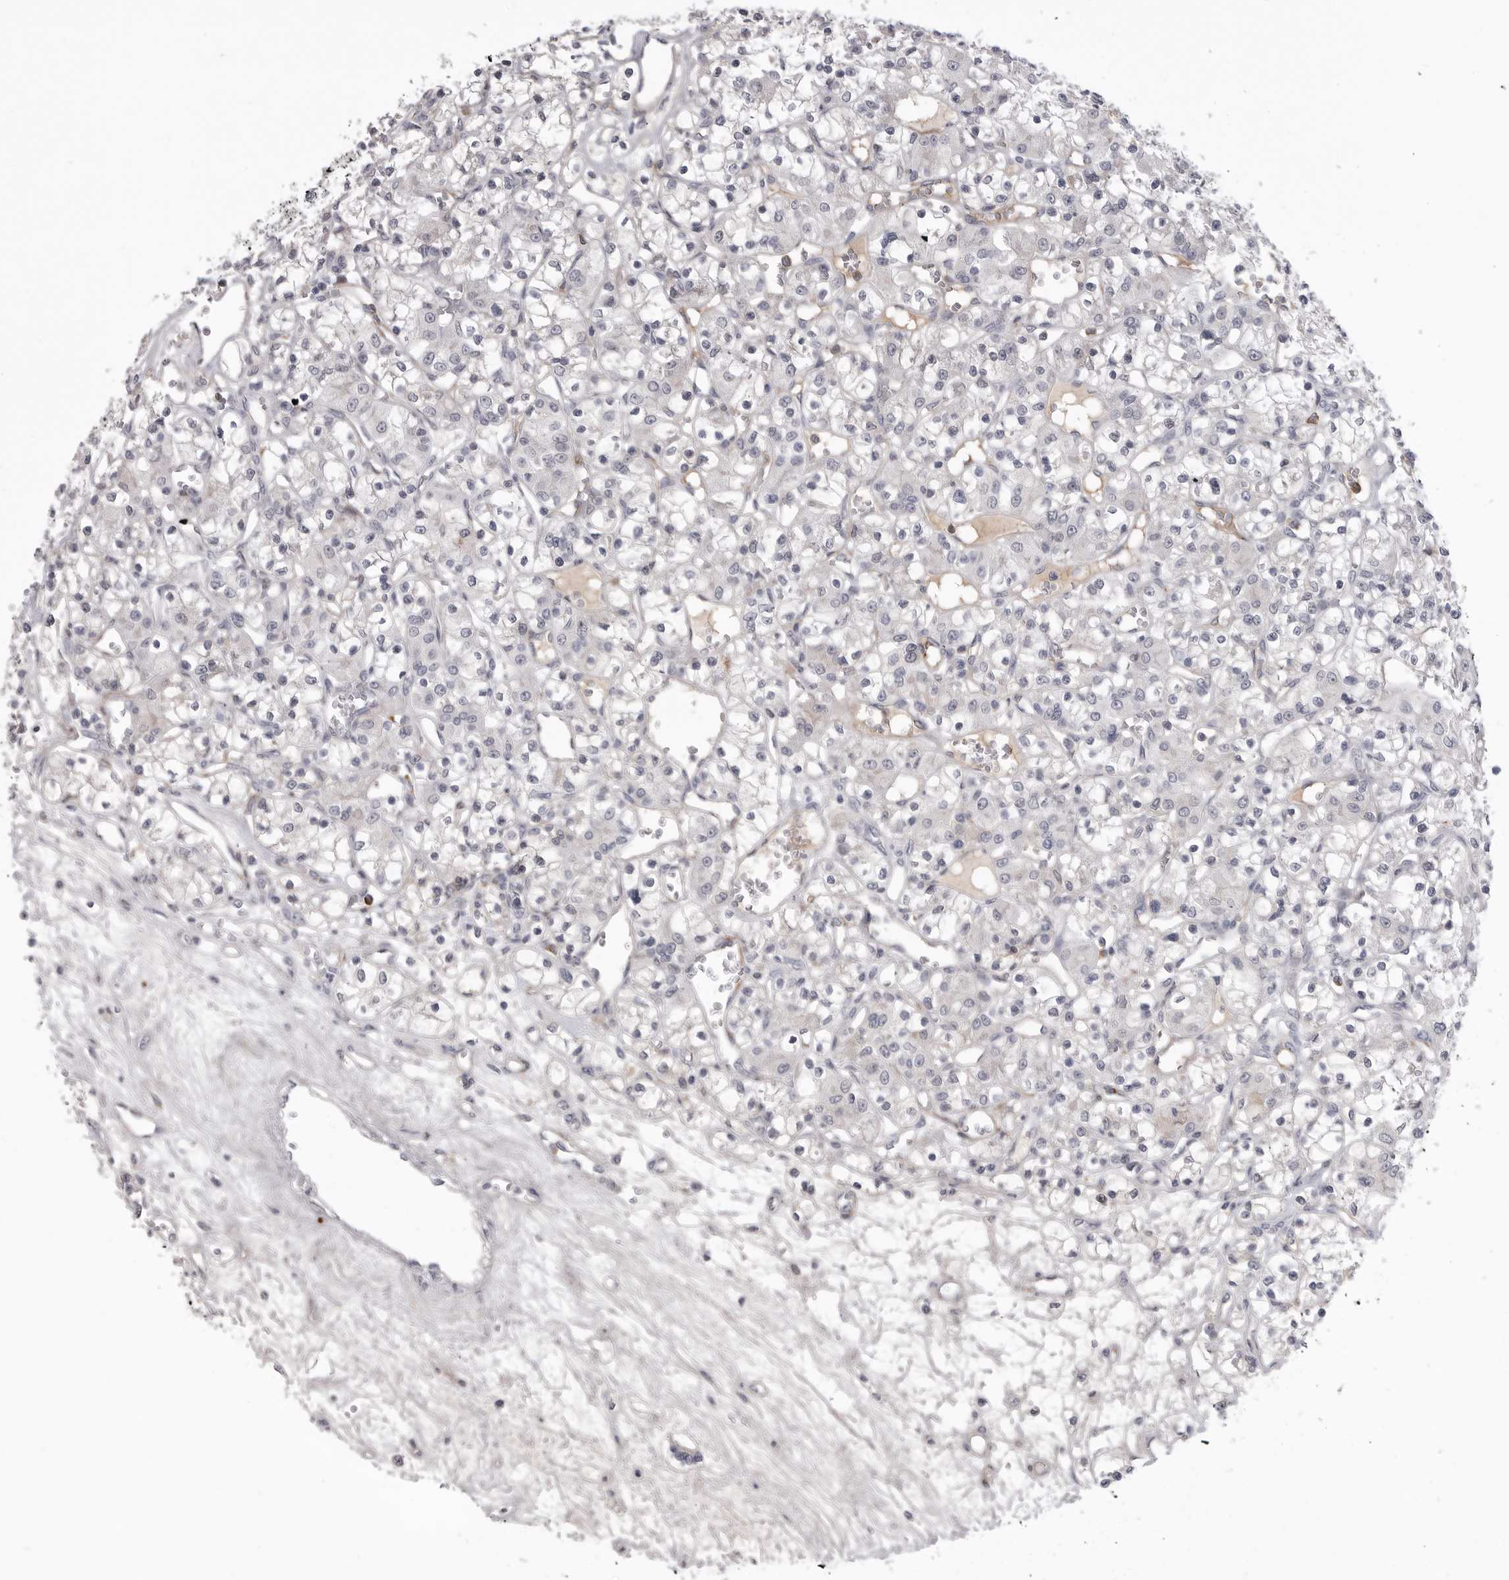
{"staining": {"intensity": "negative", "quantity": "none", "location": "none"}, "tissue": "renal cancer", "cell_type": "Tumor cells", "image_type": "cancer", "snomed": [{"axis": "morphology", "description": "Adenocarcinoma, NOS"}, {"axis": "topography", "description": "Kidney"}], "caption": "This is an IHC histopathology image of adenocarcinoma (renal). There is no positivity in tumor cells.", "gene": "SERPING1", "patient": {"sex": "female", "age": 59}}